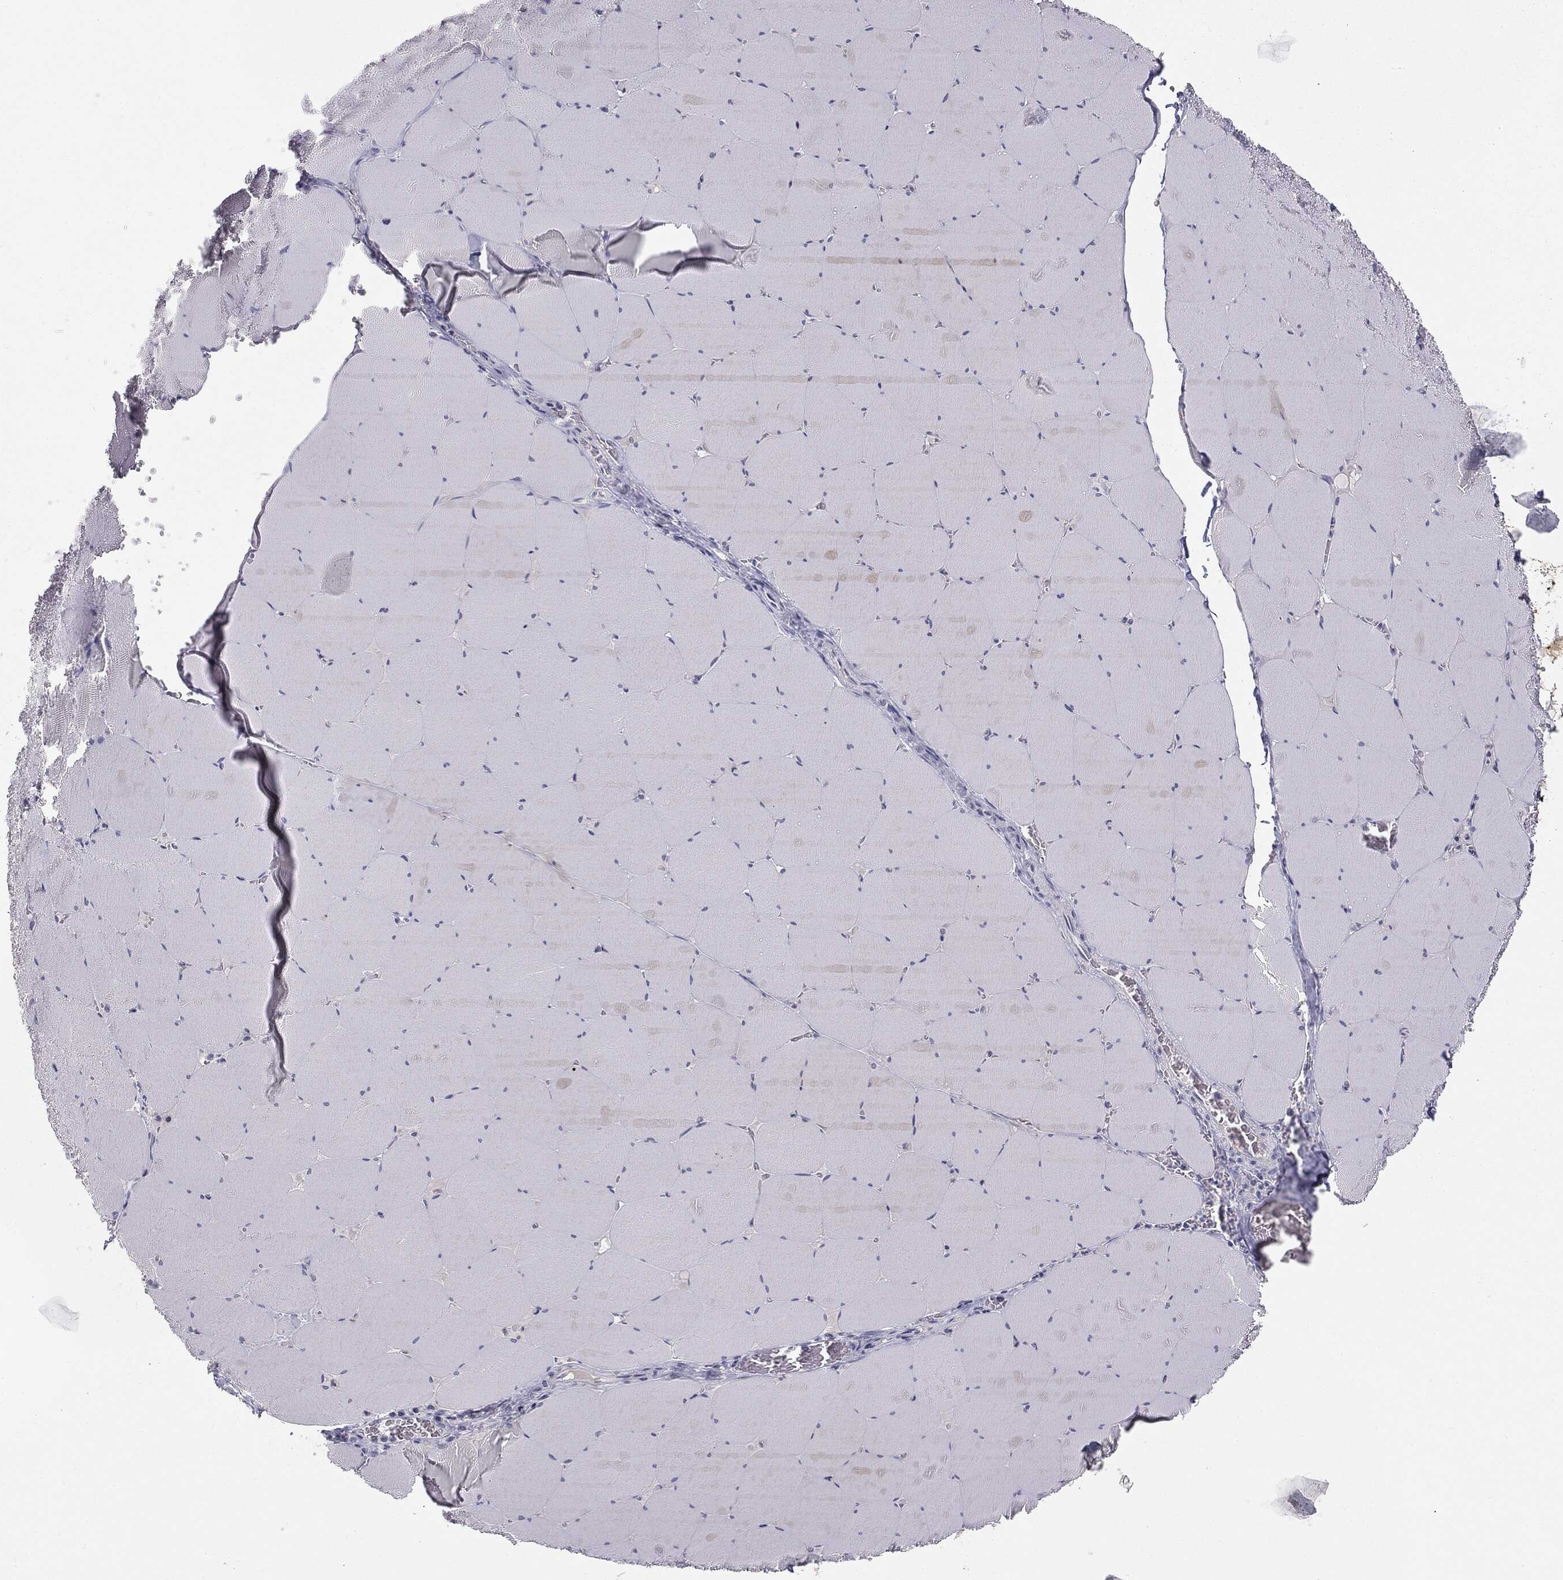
{"staining": {"intensity": "negative", "quantity": "none", "location": "none"}, "tissue": "skeletal muscle", "cell_type": "Myocytes", "image_type": "normal", "snomed": [{"axis": "morphology", "description": "Normal tissue, NOS"}, {"axis": "morphology", "description": "Malignant melanoma, Metastatic site"}, {"axis": "topography", "description": "Skeletal muscle"}], "caption": "Immunohistochemistry of normal human skeletal muscle demonstrates no expression in myocytes.", "gene": "MUC1", "patient": {"sex": "male", "age": 50}}